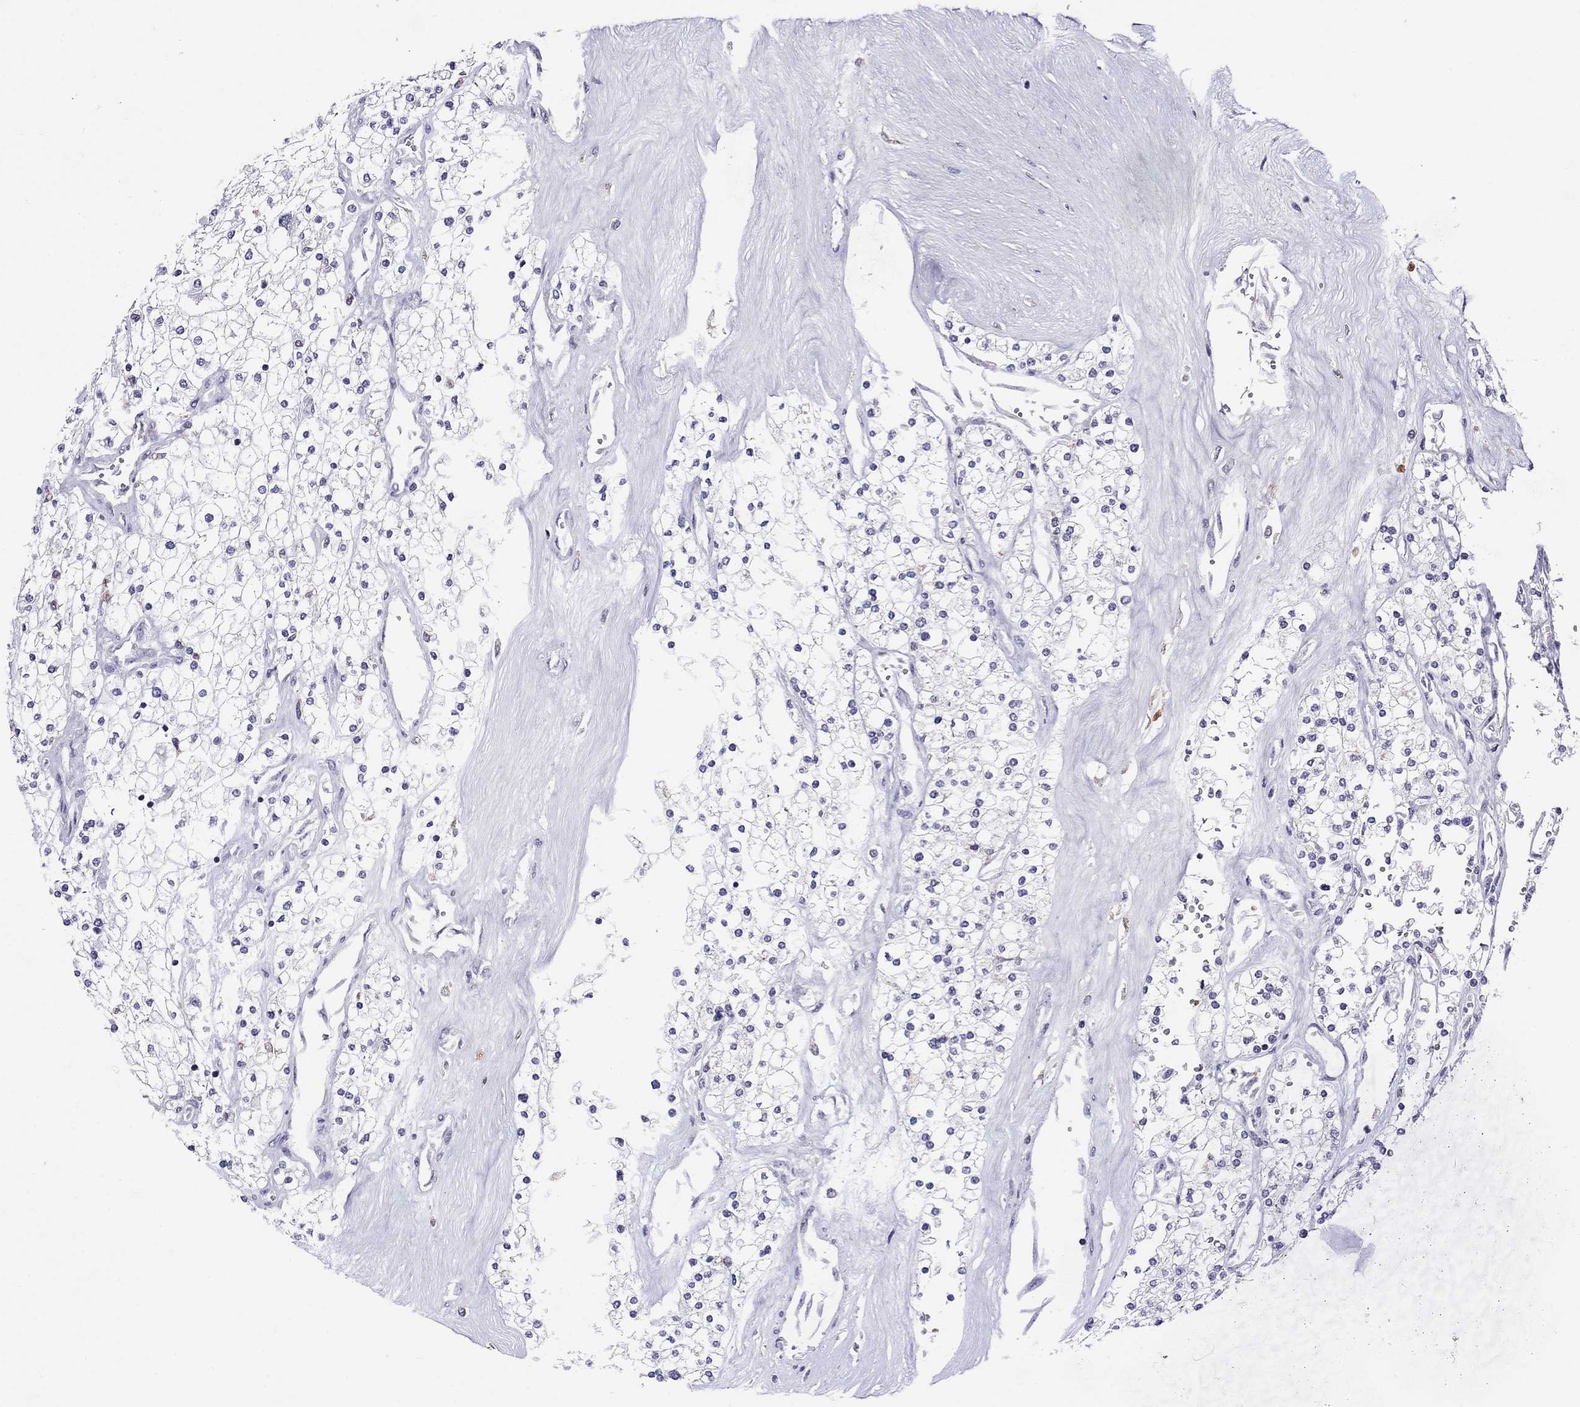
{"staining": {"intensity": "negative", "quantity": "none", "location": "none"}, "tissue": "renal cancer", "cell_type": "Tumor cells", "image_type": "cancer", "snomed": [{"axis": "morphology", "description": "Adenocarcinoma, NOS"}, {"axis": "topography", "description": "Kidney"}], "caption": "High magnification brightfield microscopy of adenocarcinoma (renal) stained with DAB (3,3'-diaminobenzidine) (brown) and counterstained with hematoxylin (blue): tumor cells show no significant positivity. (DAB immunohistochemistry, high magnification).", "gene": "SCG2", "patient": {"sex": "male", "age": 80}}